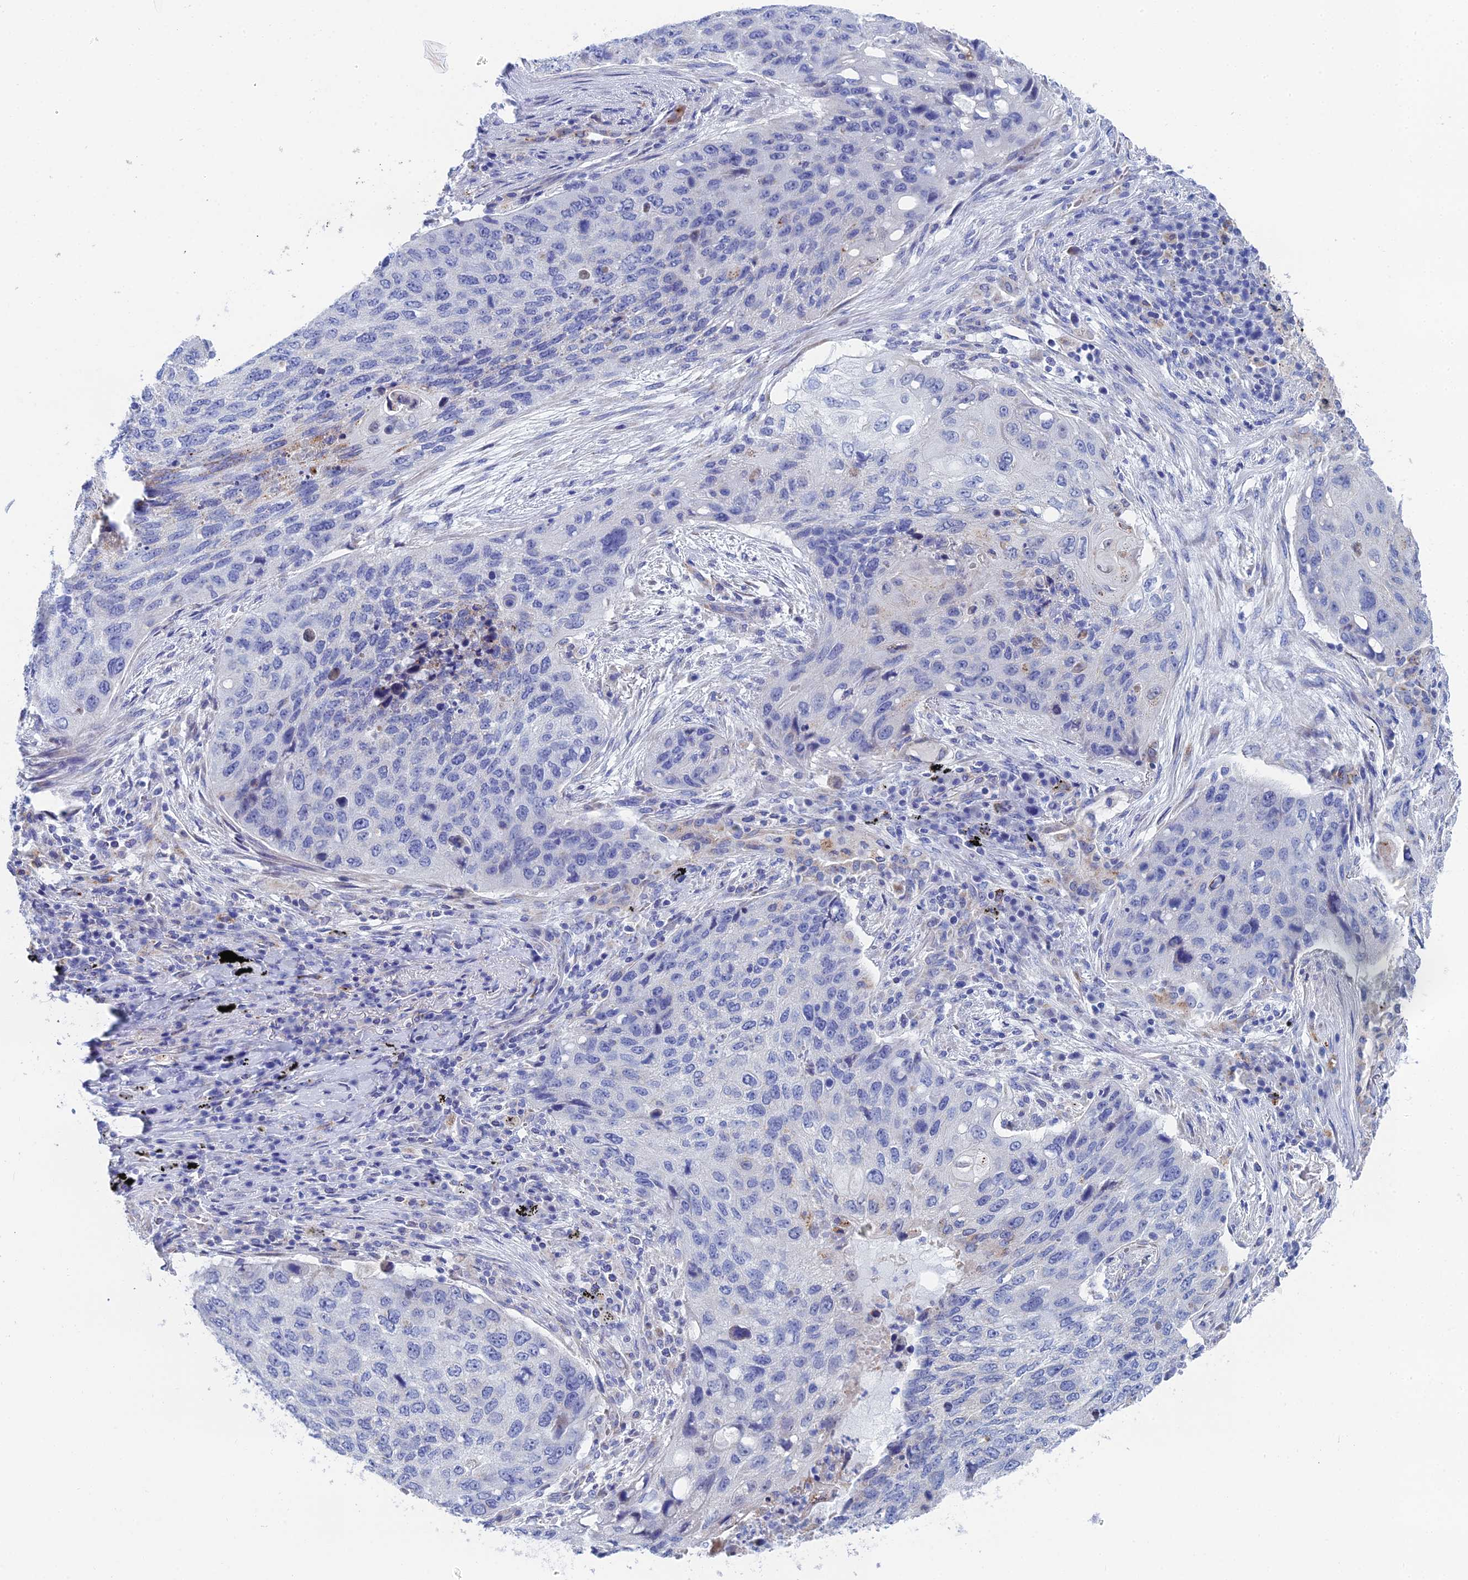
{"staining": {"intensity": "negative", "quantity": "none", "location": "none"}, "tissue": "lung cancer", "cell_type": "Tumor cells", "image_type": "cancer", "snomed": [{"axis": "morphology", "description": "Squamous cell carcinoma, NOS"}, {"axis": "topography", "description": "Lung"}], "caption": "This photomicrograph is of lung cancer stained with IHC to label a protein in brown with the nuclei are counter-stained blue. There is no positivity in tumor cells.", "gene": "CFAP210", "patient": {"sex": "female", "age": 63}}